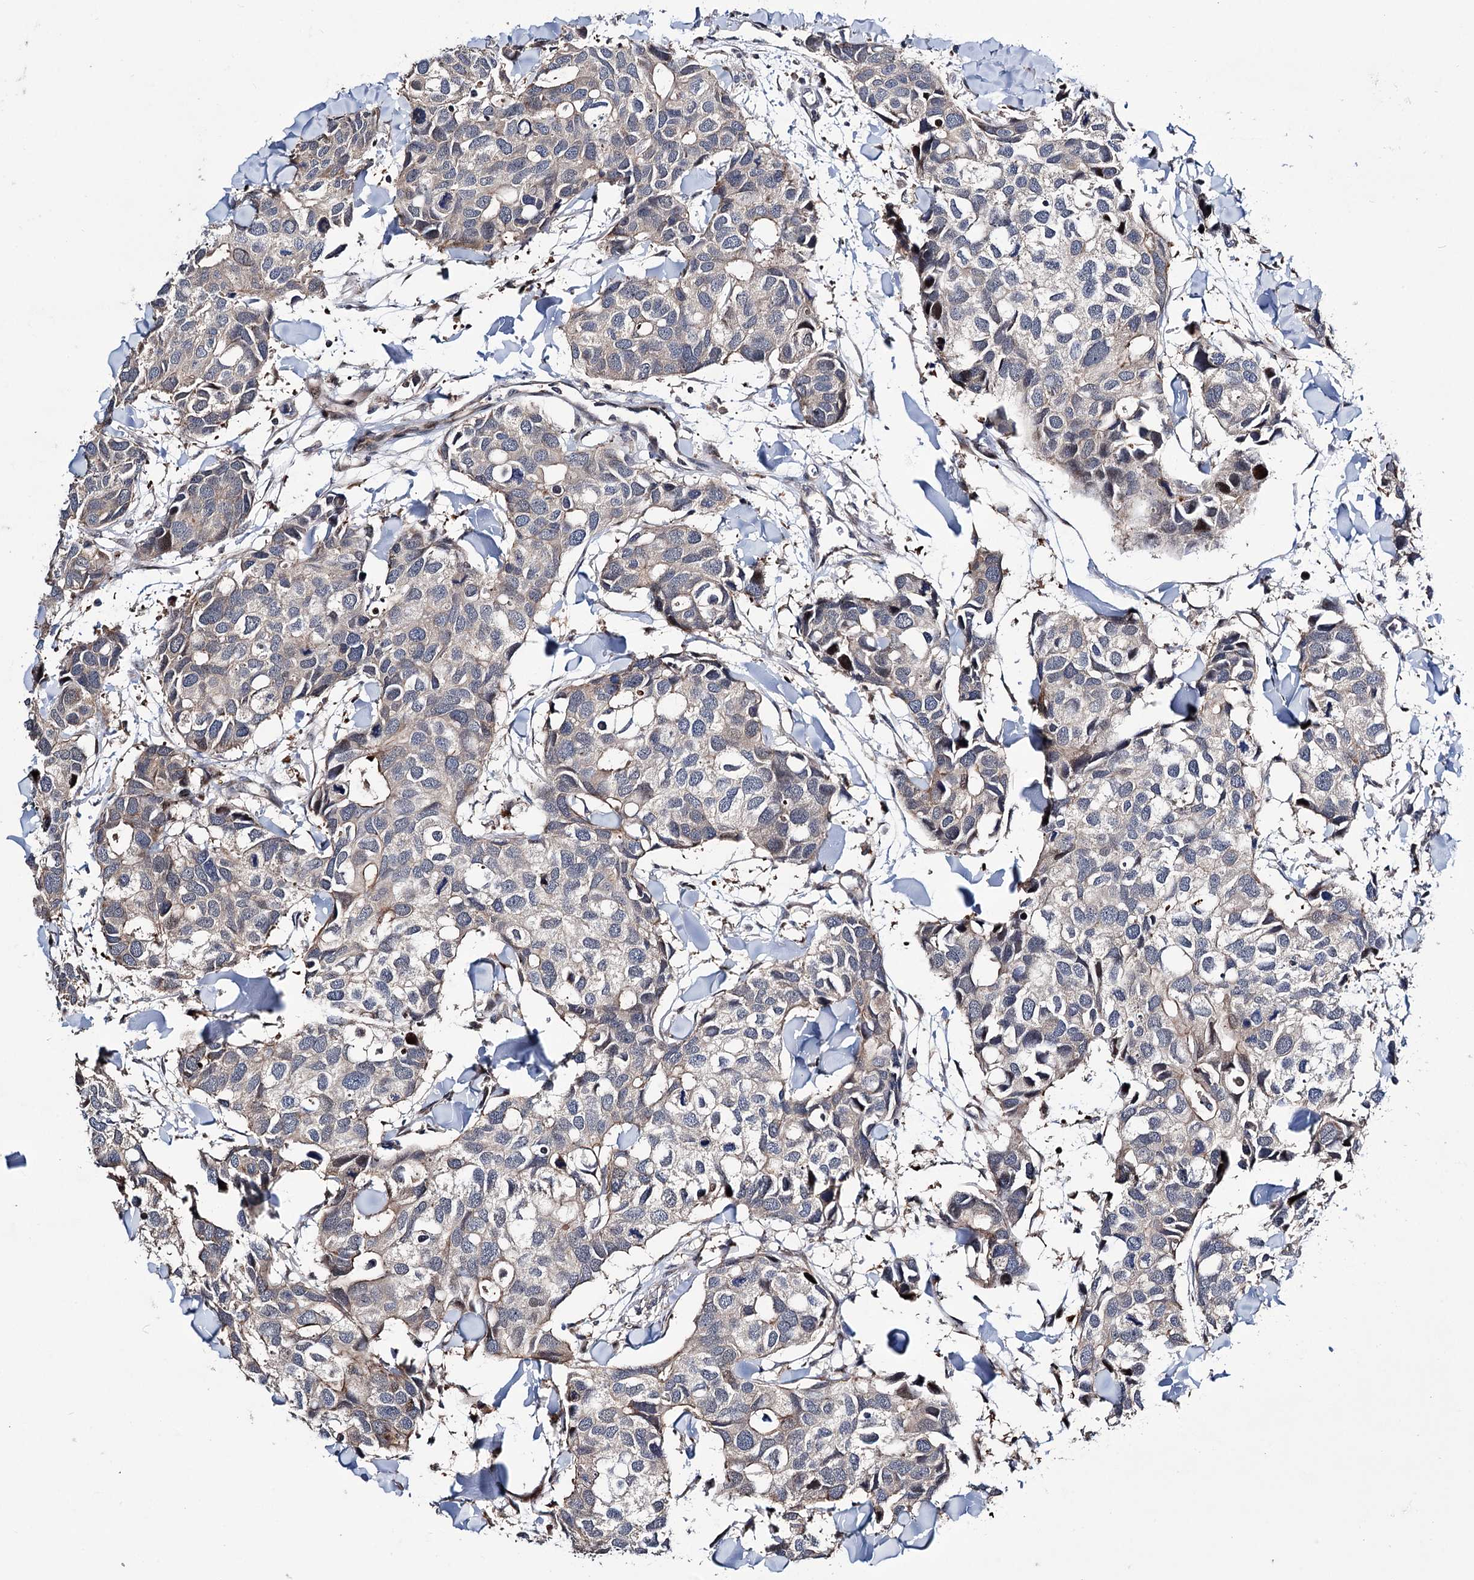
{"staining": {"intensity": "negative", "quantity": "none", "location": "none"}, "tissue": "breast cancer", "cell_type": "Tumor cells", "image_type": "cancer", "snomed": [{"axis": "morphology", "description": "Duct carcinoma"}, {"axis": "topography", "description": "Breast"}], "caption": "This is a photomicrograph of immunohistochemistry staining of breast invasive ductal carcinoma, which shows no expression in tumor cells.", "gene": "UBR1", "patient": {"sex": "female", "age": 83}}